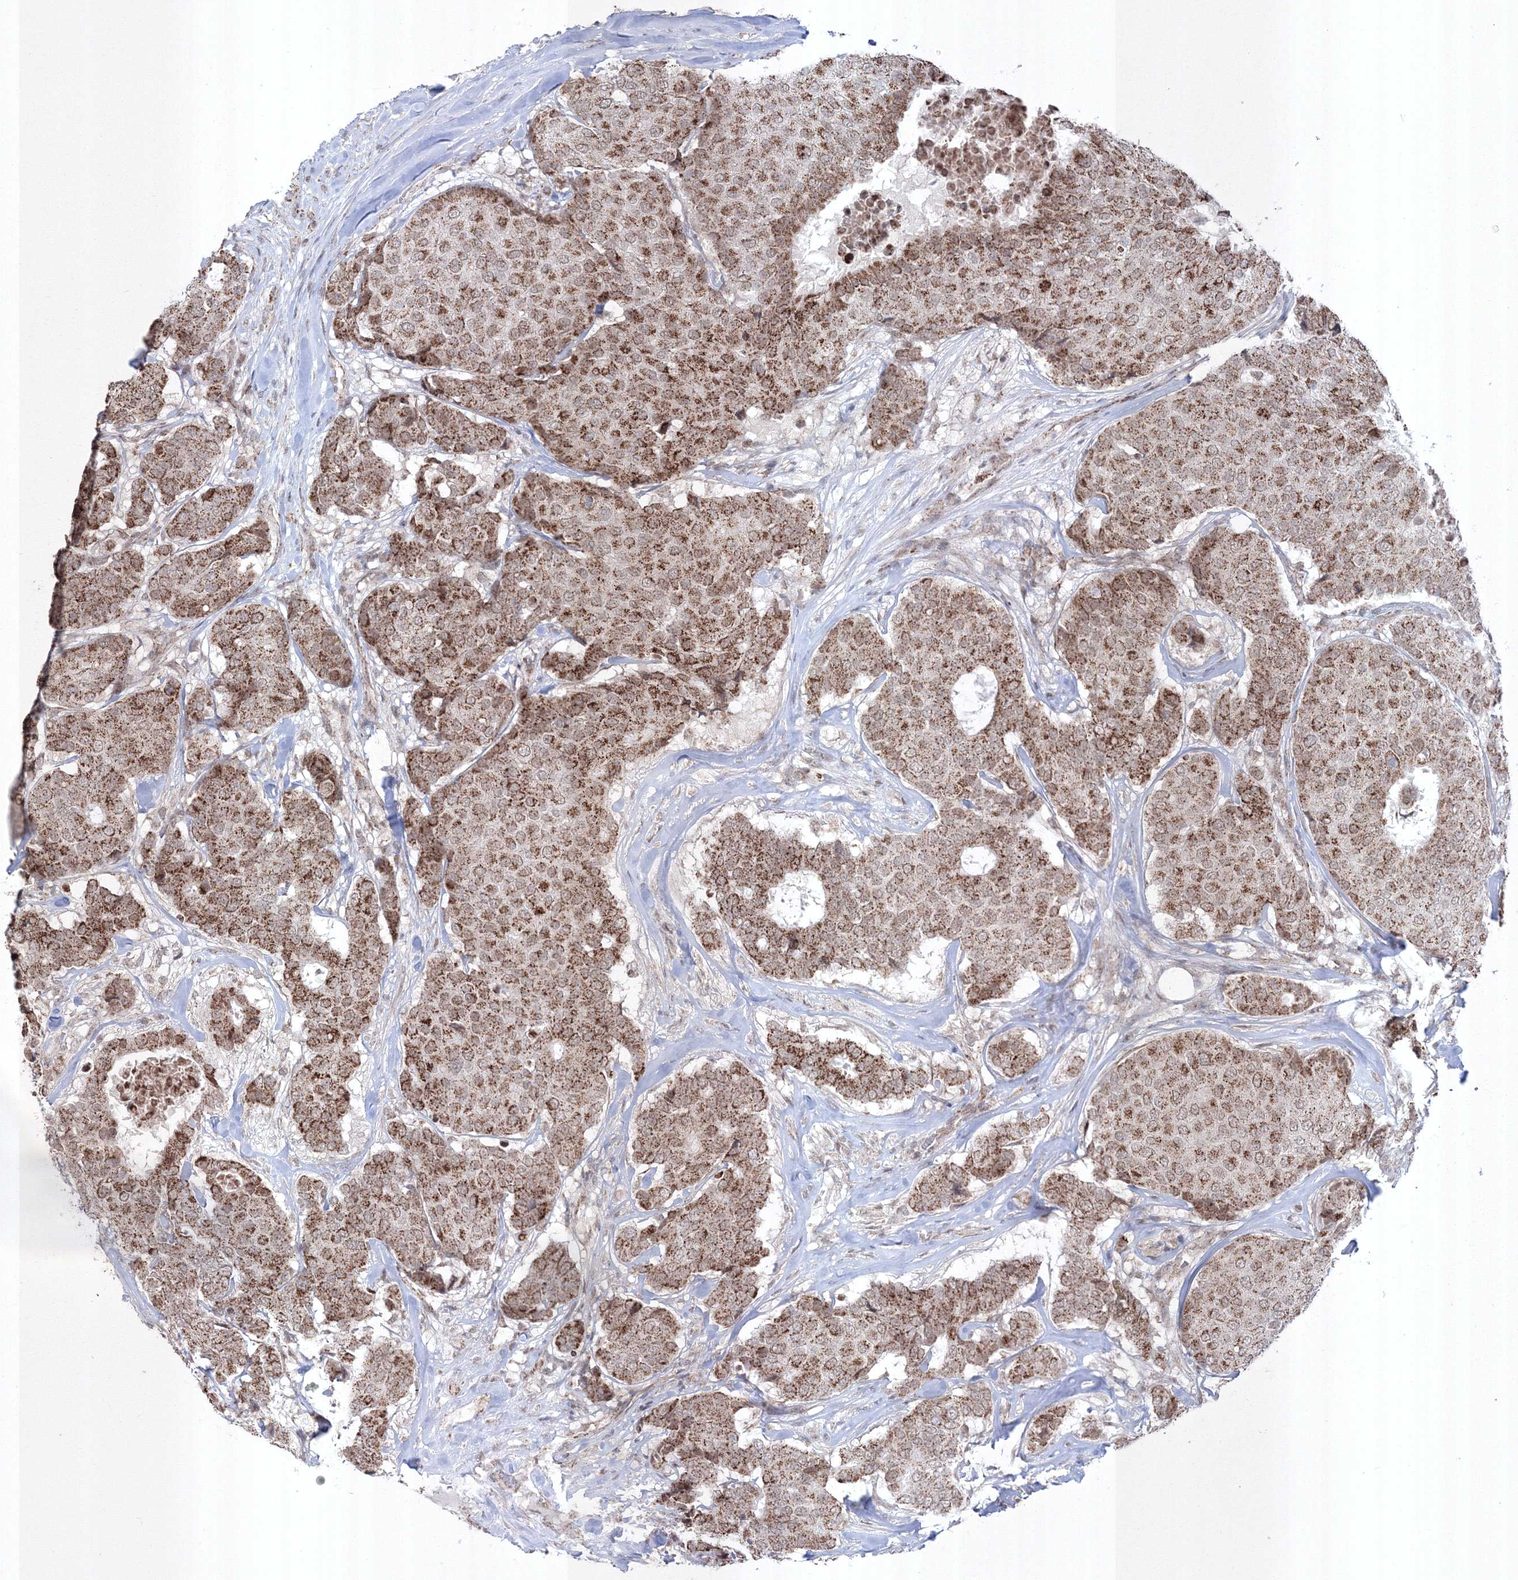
{"staining": {"intensity": "strong", "quantity": ">75%", "location": "cytoplasmic/membranous"}, "tissue": "breast cancer", "cell_type": "Tumor cells", "image_type": "cancer", "snomed": [{"axis": "morphology", "description": "Duct carcinoma"}, {"axis": "topography", "description": "Breast"}], "caption": "The immunohistochemical stain highlights strong cytoplasmic/membranous positivity in tumor cells of intraductal carcinoma (breast) tissue.", "gene": "GRSF1", "patient": {"sex": "female", "age": 75}}